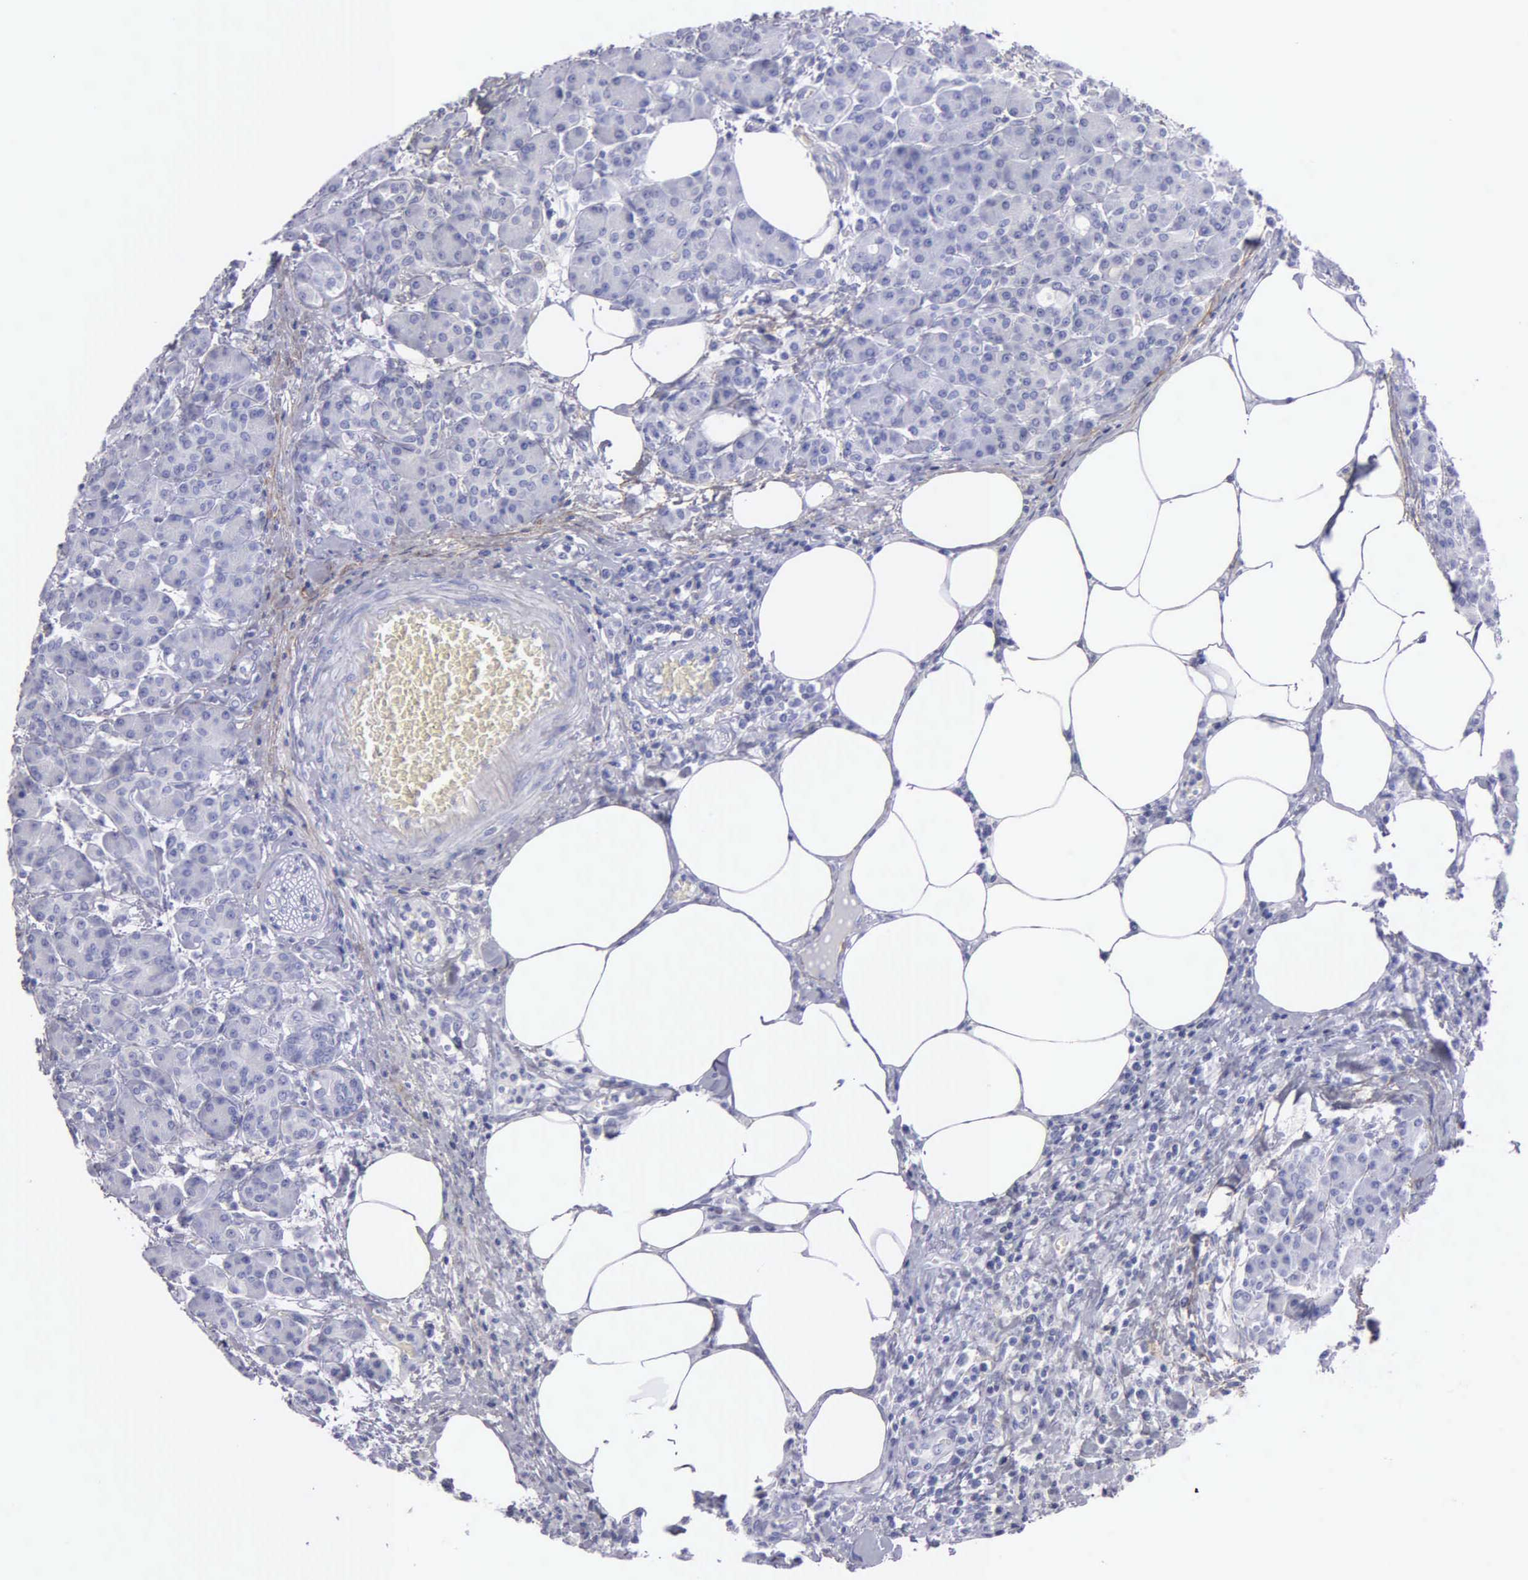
{"staining": {"intensity": "negative", "quantity": "none", "location": "none"}, "tissue": "pancreas", "cell_type": "Exocrine glandular cells", "image_type": "normal", "snomed": [{"axis": "morphology", "description": "Normal tissue, NOS"}, {"axis": "topography", "description": "Pancreas"}], "caption": "This is an immunohistochemistry (IHC) photomicrograph of benign pancreas. There is no positivity in exocrine glandular cells.", "gene": "FBLN5", "patient": {"sex": "female", "age": 73}}